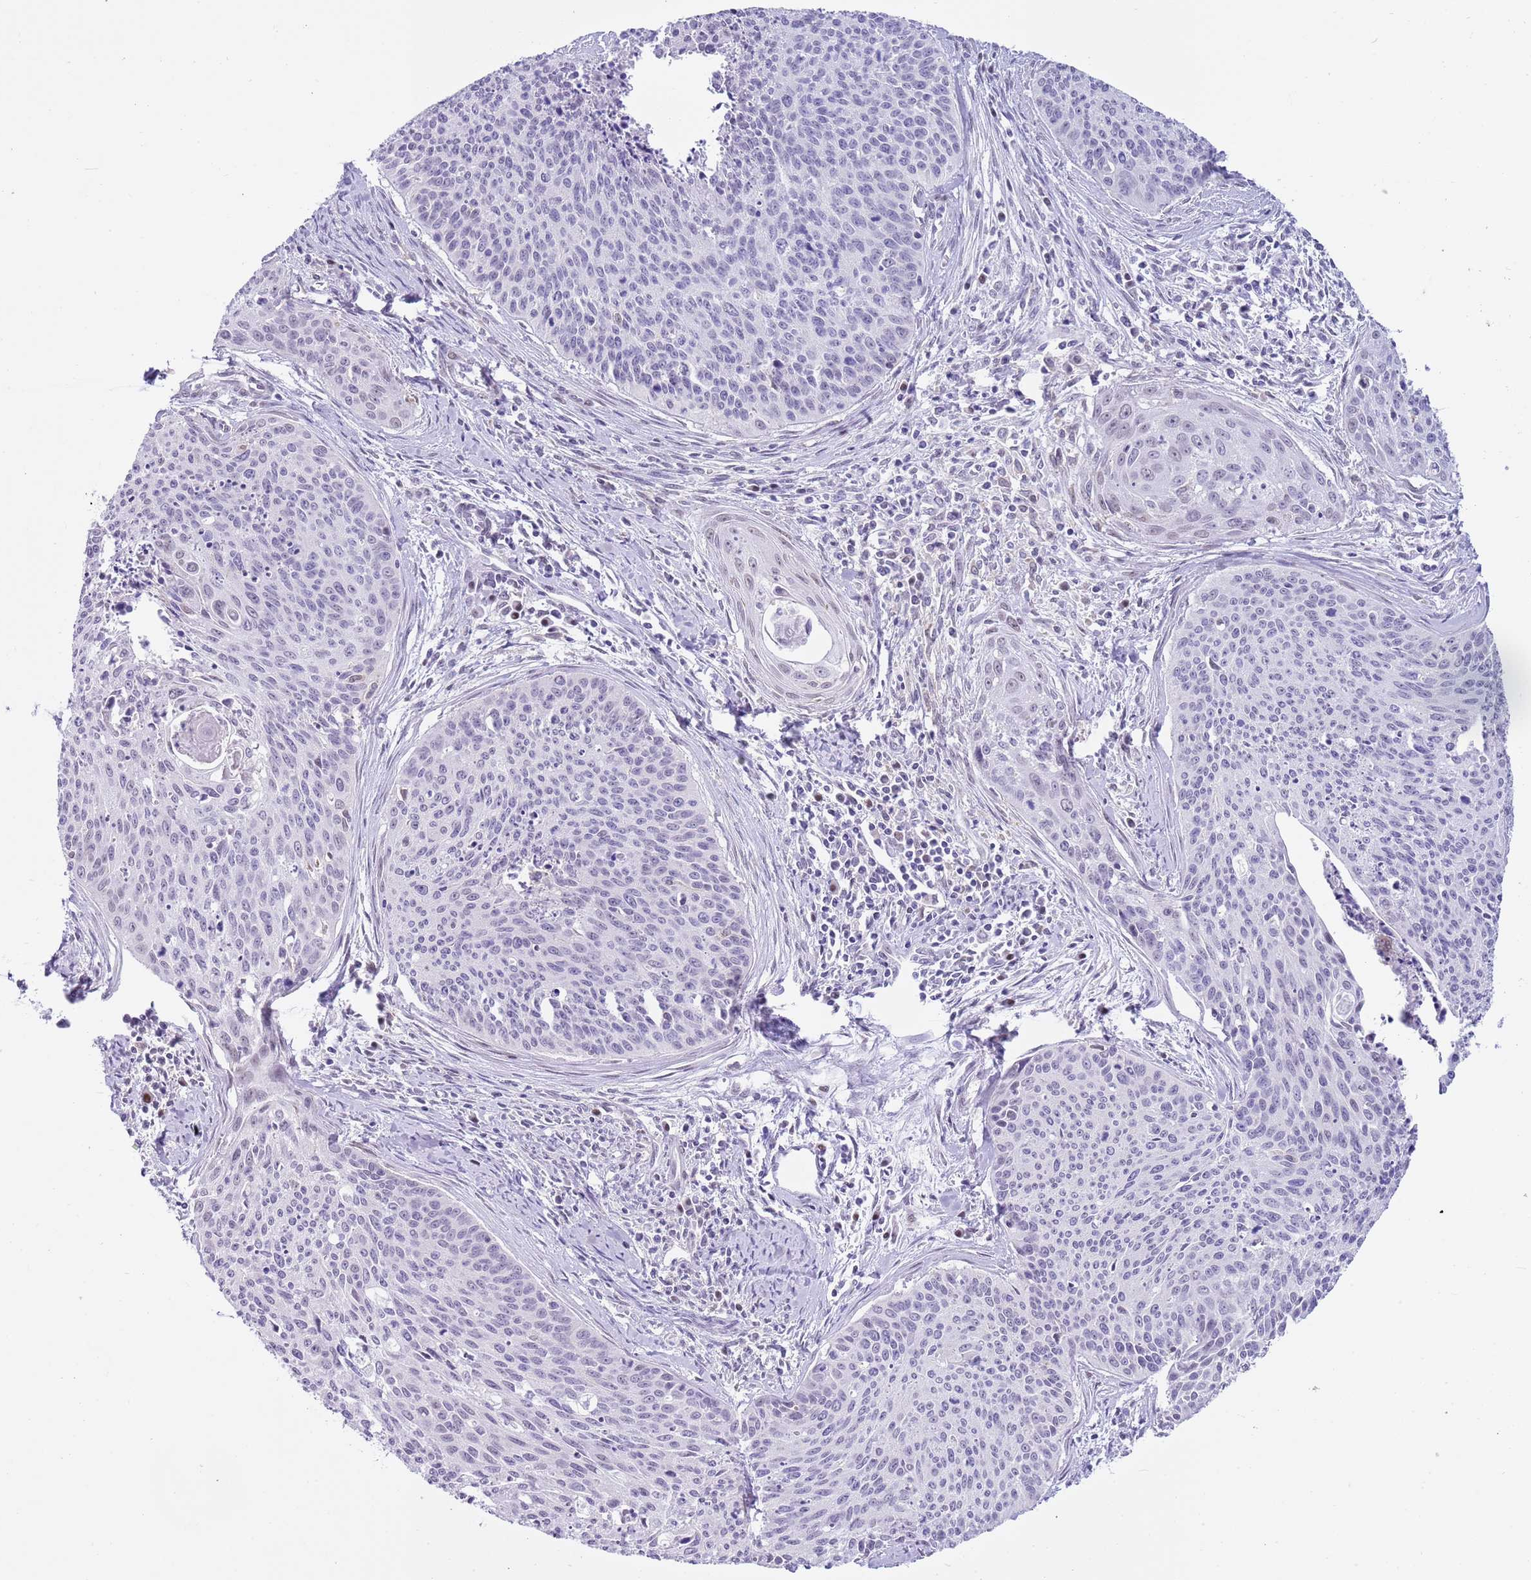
{"staining": {"intensity": "negative", "quantity": "none", "location": "none"}, "tissue": "cervical cancer", "cell_type": "Tumor cells", "image_type": "cancer", "snomed": [{"axis": "morphology", "description": "Squamous cell carcinoma, NOS"}, {"axis": "topography", "description": "Cervix"}], "caption": "Immunohistochemical staining of human cervical cancer reveals no significant positivity in tumor cells. (Stains: DAB immunohistochemistry (IHC) with hematoxylin counter stain, Microscopy: brightfield microscopy at high magnification).", "gene": "PPP1R17", "patient": {"sex": "female", "age": 55}}